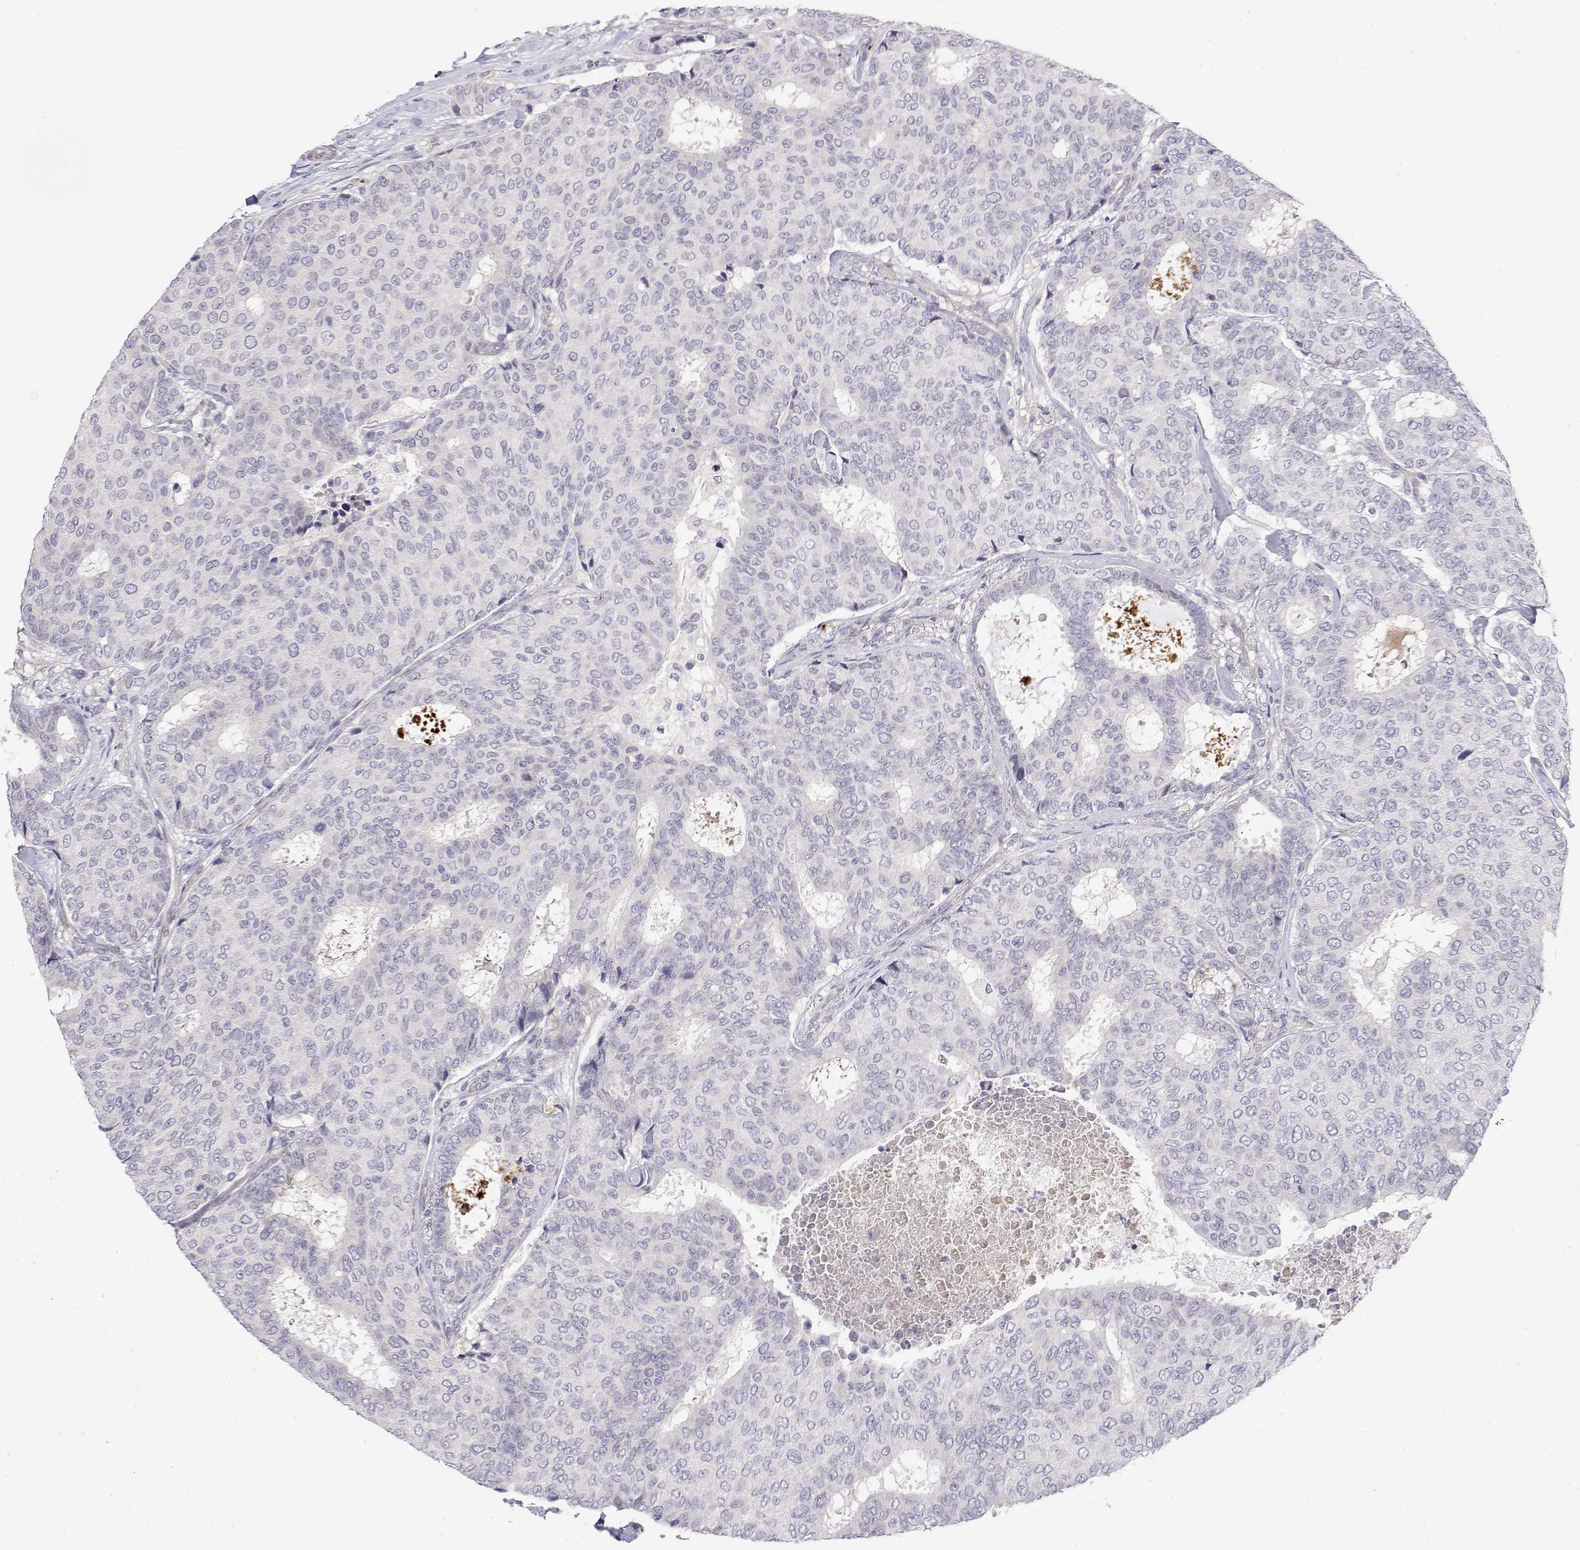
{"staining": {"intensity": "negative", "quantity": "none", "location": "none"}, "tissue": "breast cancer", "cell_type": "Tumor cells", "image_type": "cancer", "snomed": [{"axis": "morphology", "description": "Duct carcinoma"}, {"axis": "topography", "description": "Breast"}], "caption": "The micrograph shows no significant positivity in tumor cells of breast cancer (invasive ductal carcinoma).", "gene": "GGACT", "patient": {"sex": "female", "age": 75}}